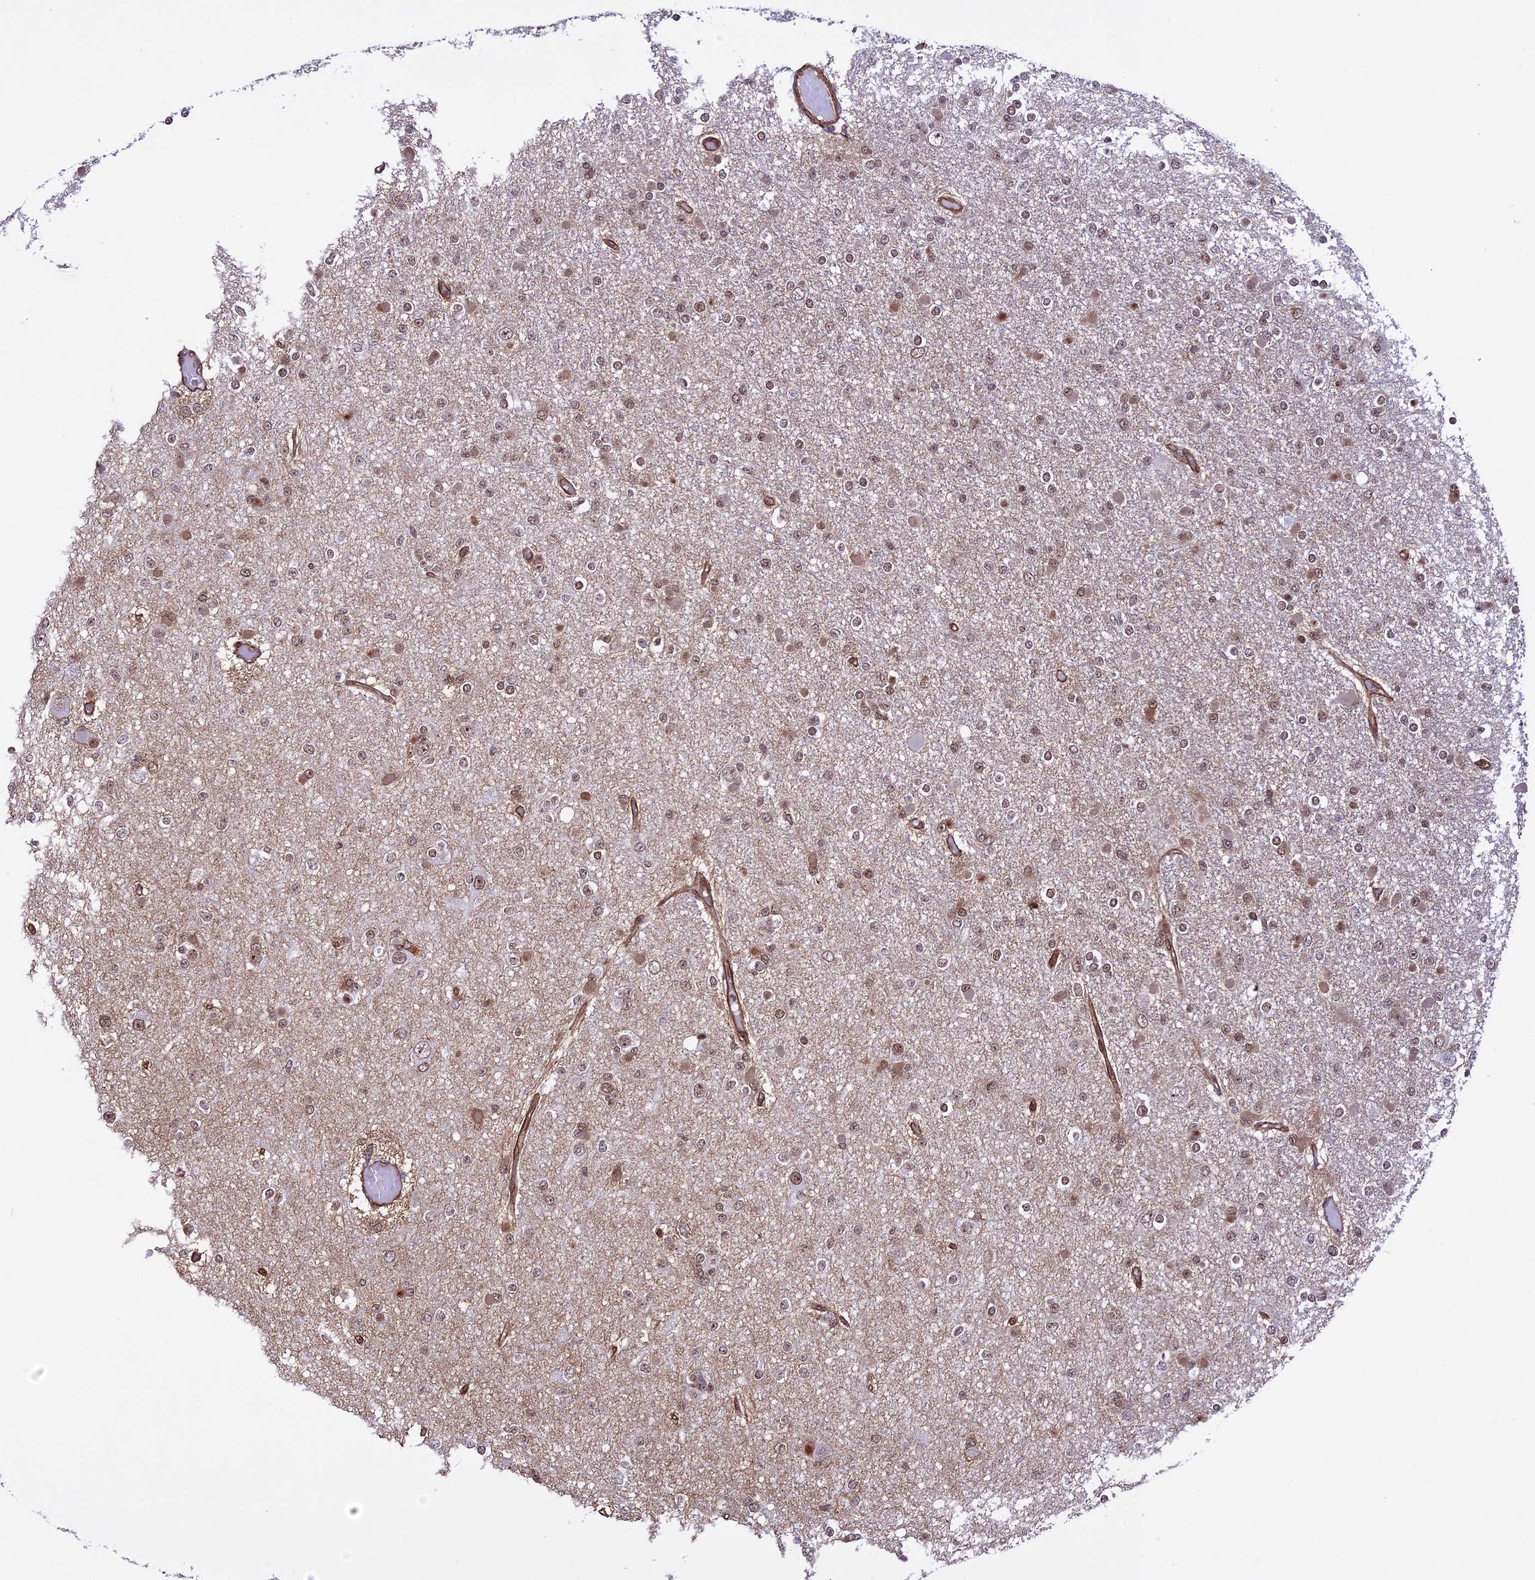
{"staining": {"intensity": "moderate", "quantity": ">75%", "location": "nuclear"}, "tissue": "glioma", "cell_type": "Tumor cells", "image_type": "cancer", "snomed": [{"axis": "morphology", "description": "Glioma, malignant, Low grade"}, {"axis": "topography", "description": "Brain"}], "caption": "Tumor cells exhibit medium levels of moderate nuclear positivity in about >75% of cells in human malignant low-grade glioma. (DAB (3,3'-diaminobenzidine) = brown stain, brightfield microscopy at high magnification).", "gene": "MPHOSPH8", "patient": {"sex": "female", "age": 22}}